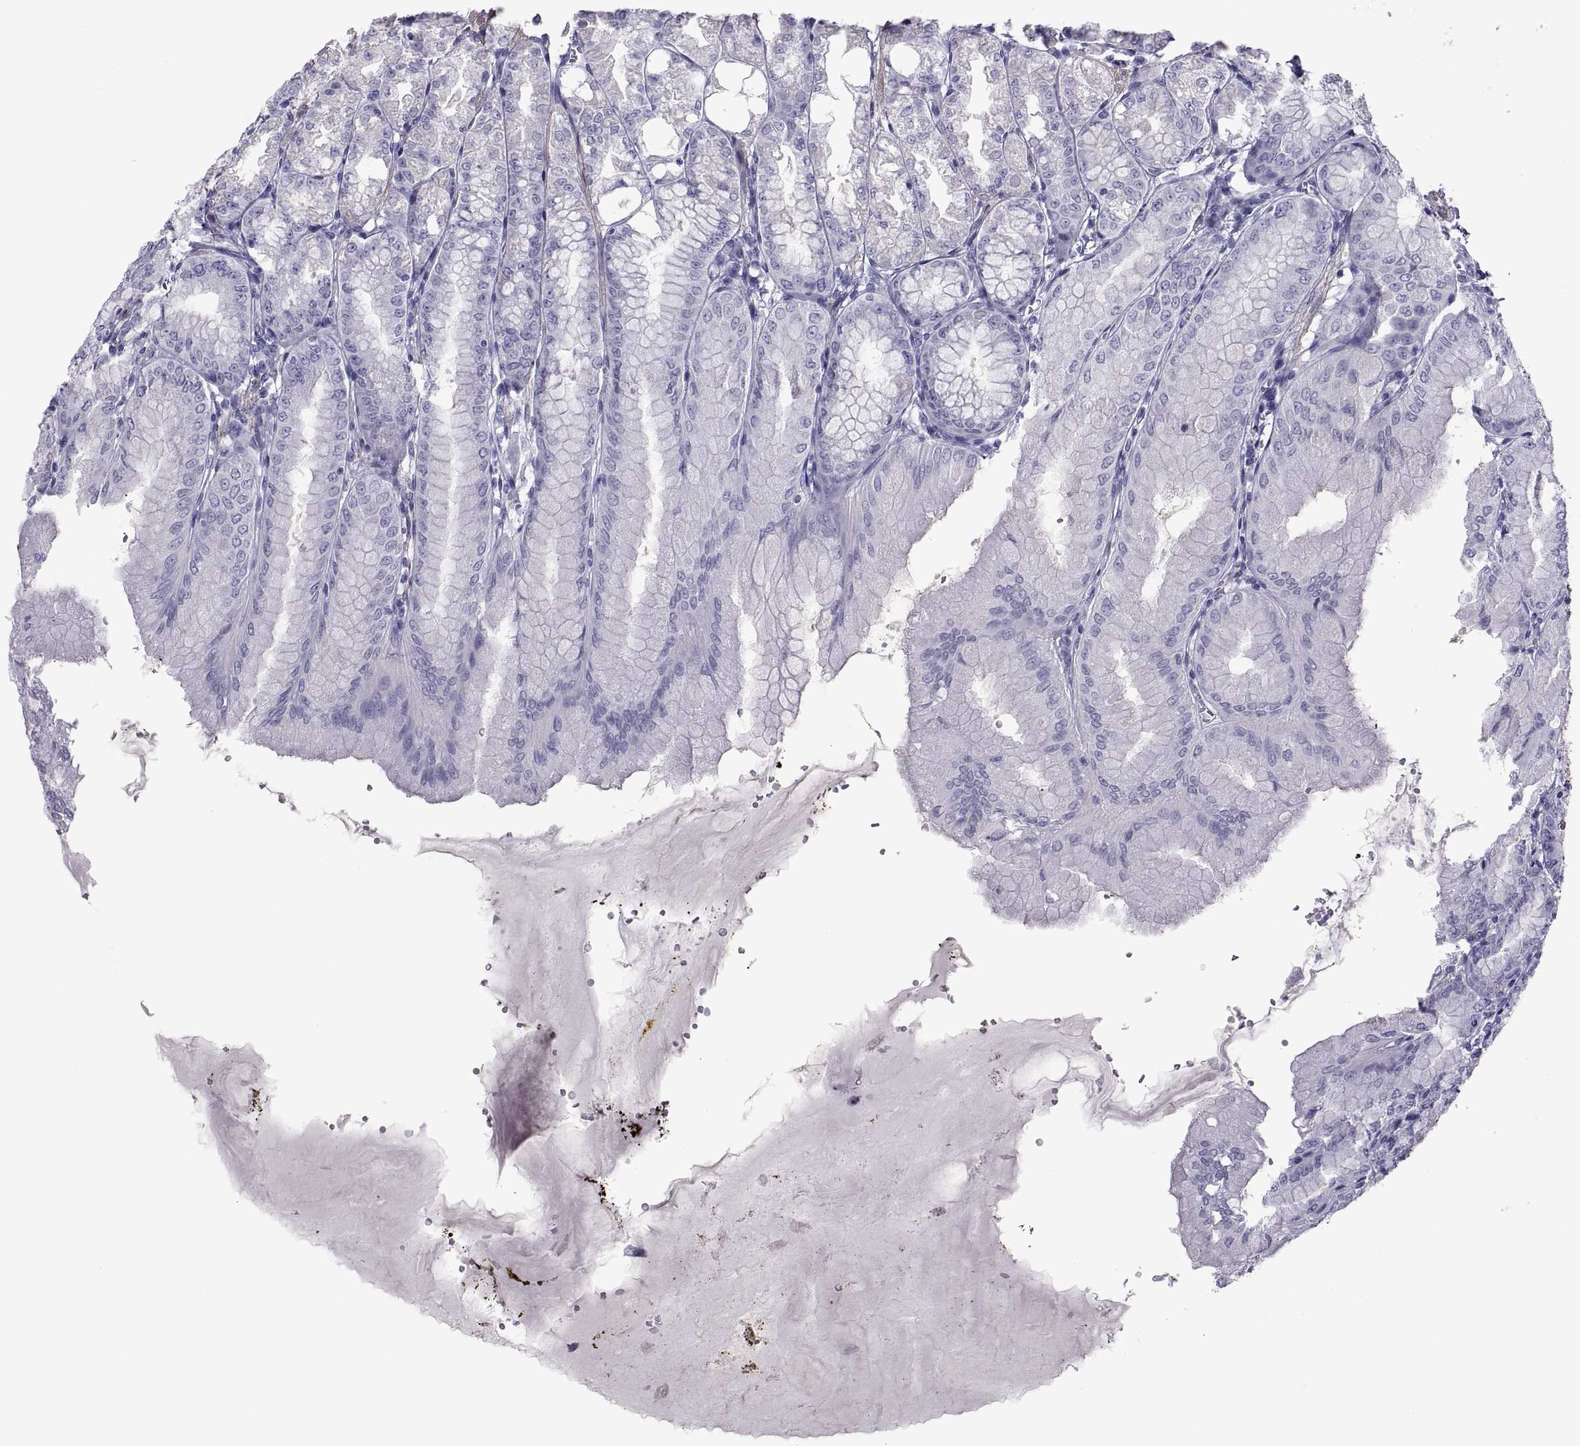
{"staining": {"intensity": "negative", "quantity": "none", "location": "none"}, "tissue": "stomach", "cell_type": "Glandular cells", "image_type": "normal", "snomed": [{"axis": "morphology", "description": "Normal tissue, NOS"}, {"axis": "topography", "description": "Stomach, lower"}], "caption": "An image of stomach stained for a protein shows no brown staining in glandular cells.", "gene": "MAGEB1", "patient": {"sex": "male", "age": 71}}